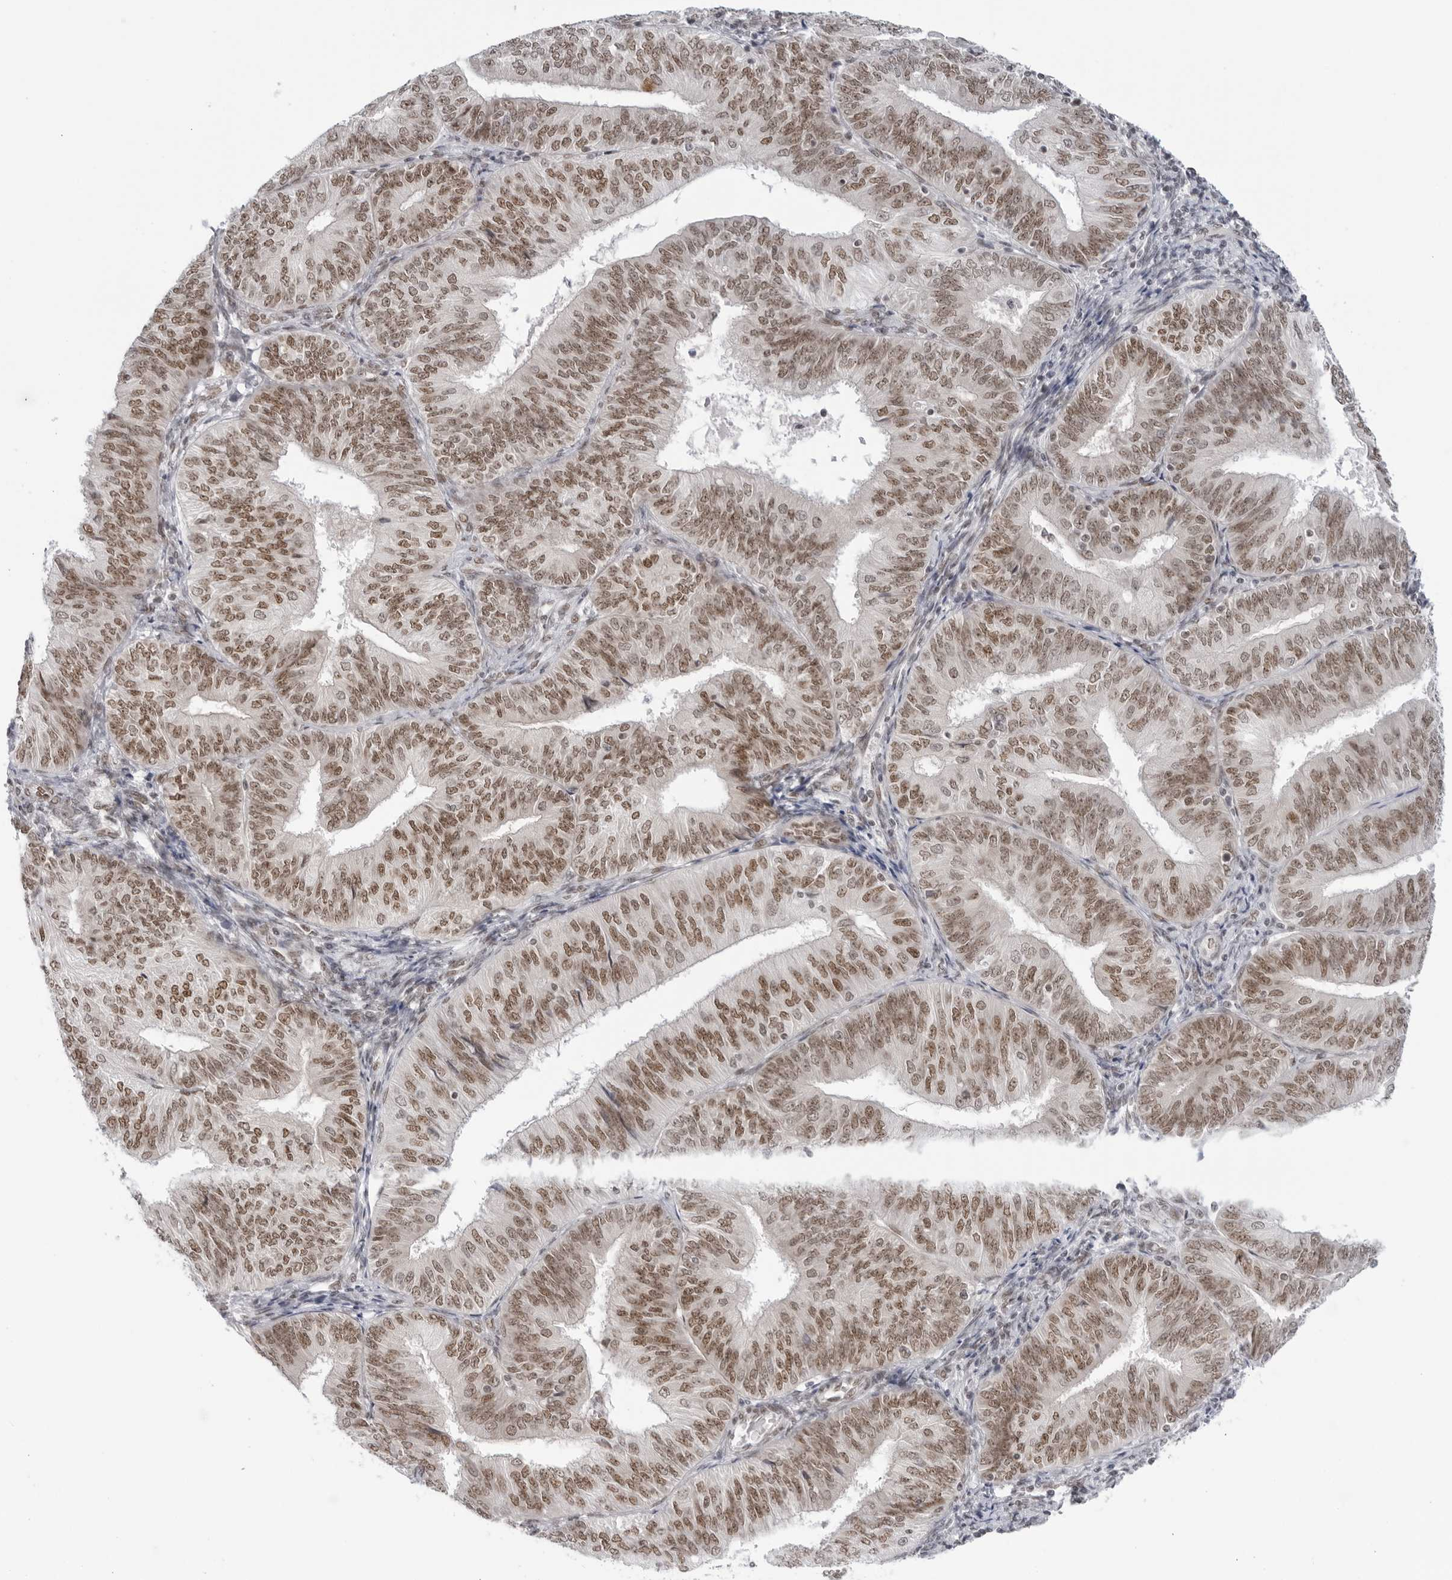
{"staining": {"intensity": "moderate", "quantity": ">75%", "location": "nuclear"}, "tissue": "endometrial cancer", "cell_type": "Tumor cells", "image_type": "cancer", "snomed": [{"axis": "morphology", "description": "Adenocarcinoma, NOS"}, {"axis": "topography", "description": "Endometrium"}], "caption": "Tumor cells reveal medium levels of moderate nuclear staining in about >75% of cells in human adenocarcinoma (endometrial). The protein is stained brown, and the nuclei are stained in blue (DAB (3,3'-diaminobenzidine) IHC with brightfield microscopy, high magnification).", "gene": "FOXK2", "patient": {"sex": "female", "age": 58}}